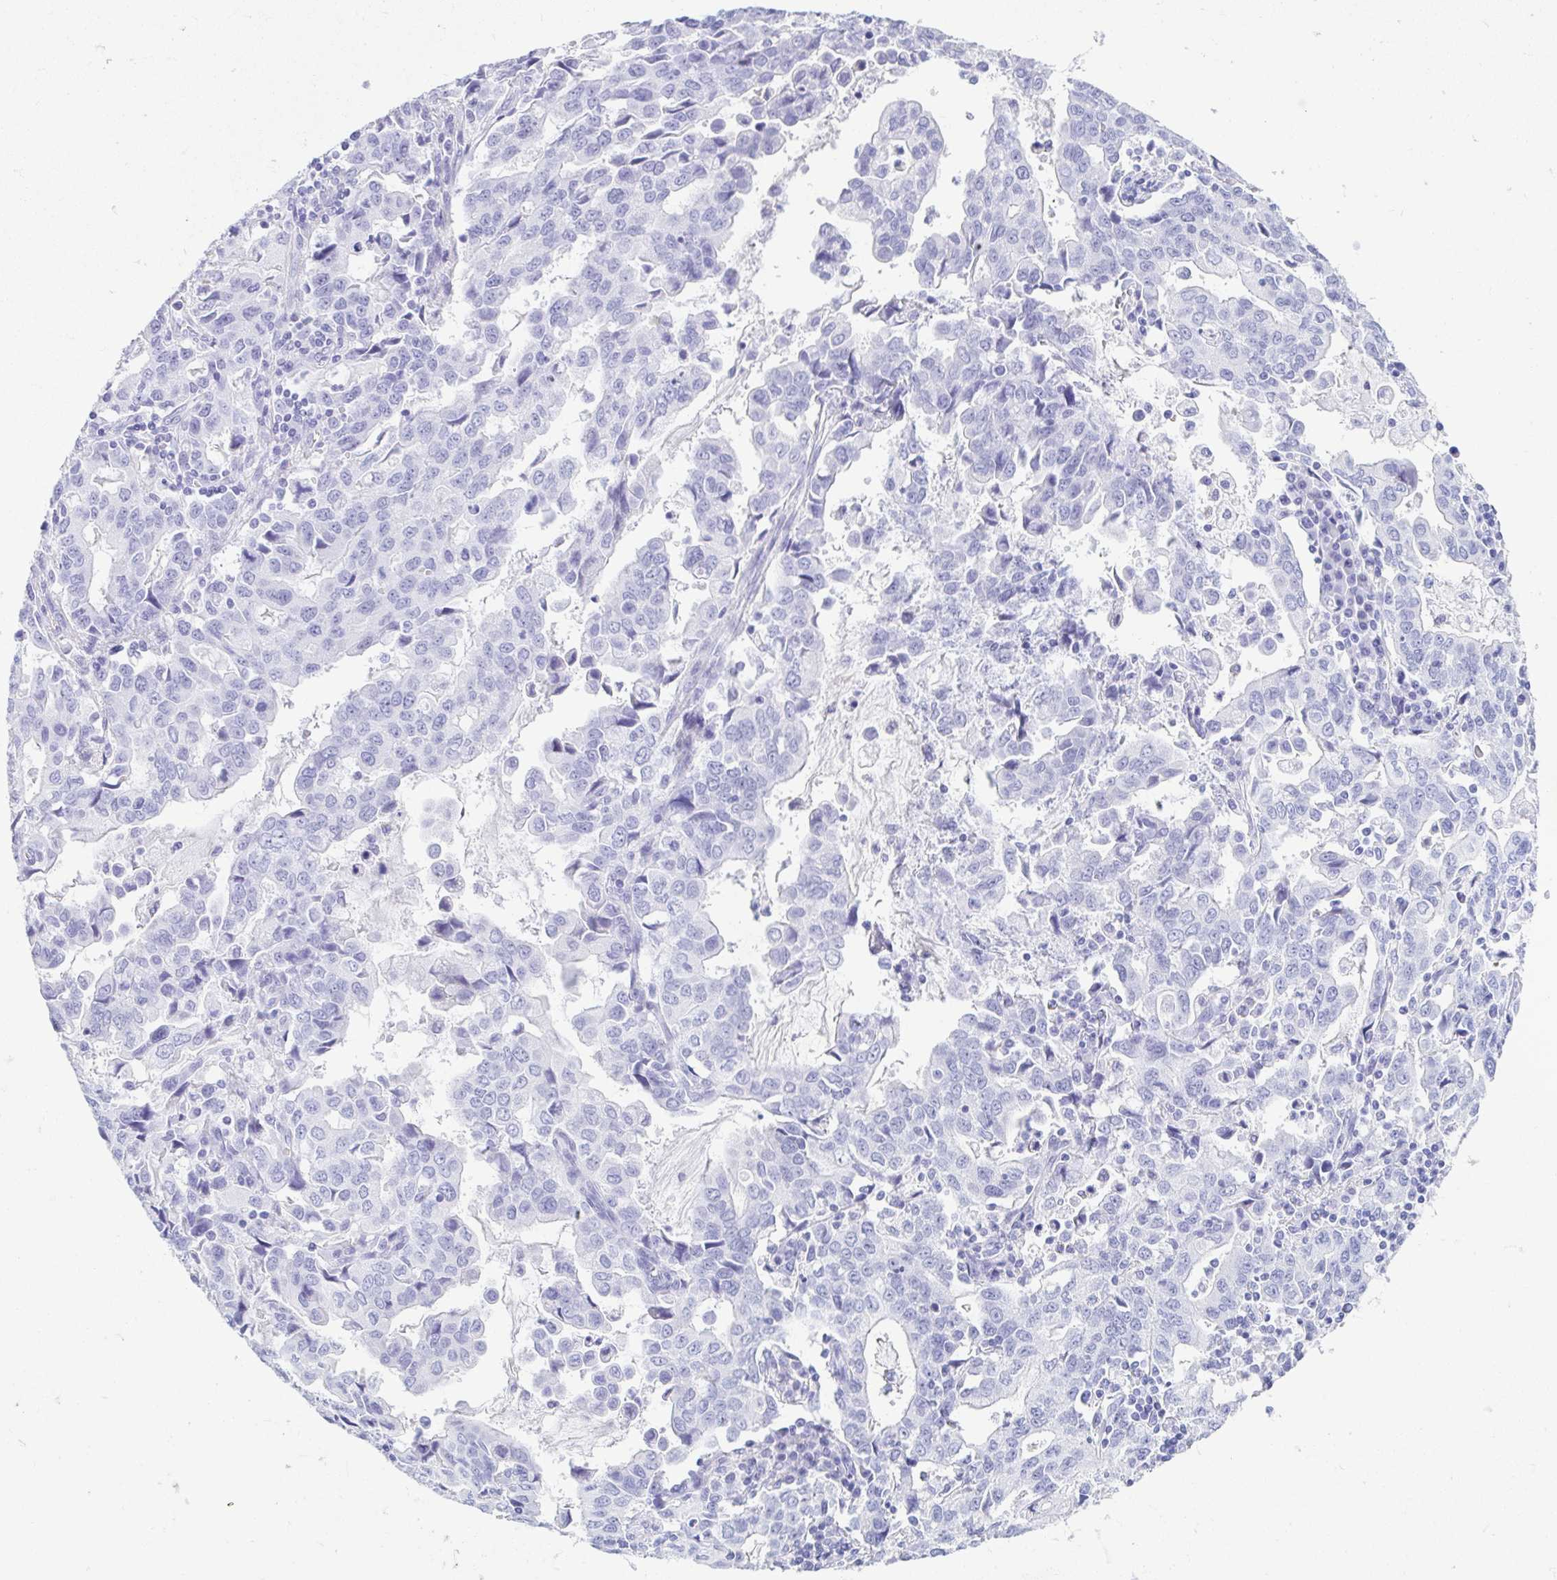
{"staining": {"intensity": "negative", "quantity": "none", "location": "none"}, "tissue": "stomach cancer", "cell_type": "Tumor cells", "image_type": "cancer", "snomed": [{"axis": "morphology", "description": "Adenocarcinoma, NOS"}, {"axis": "topography", "description": "Stomach, upper"}], "caption": "The photomicrograph shows no significant positivity in tumor cells of stomach cancer (adenocarcinoma).", "gene": "GKN1", "patient": {"sex": "male", "age": 85}}